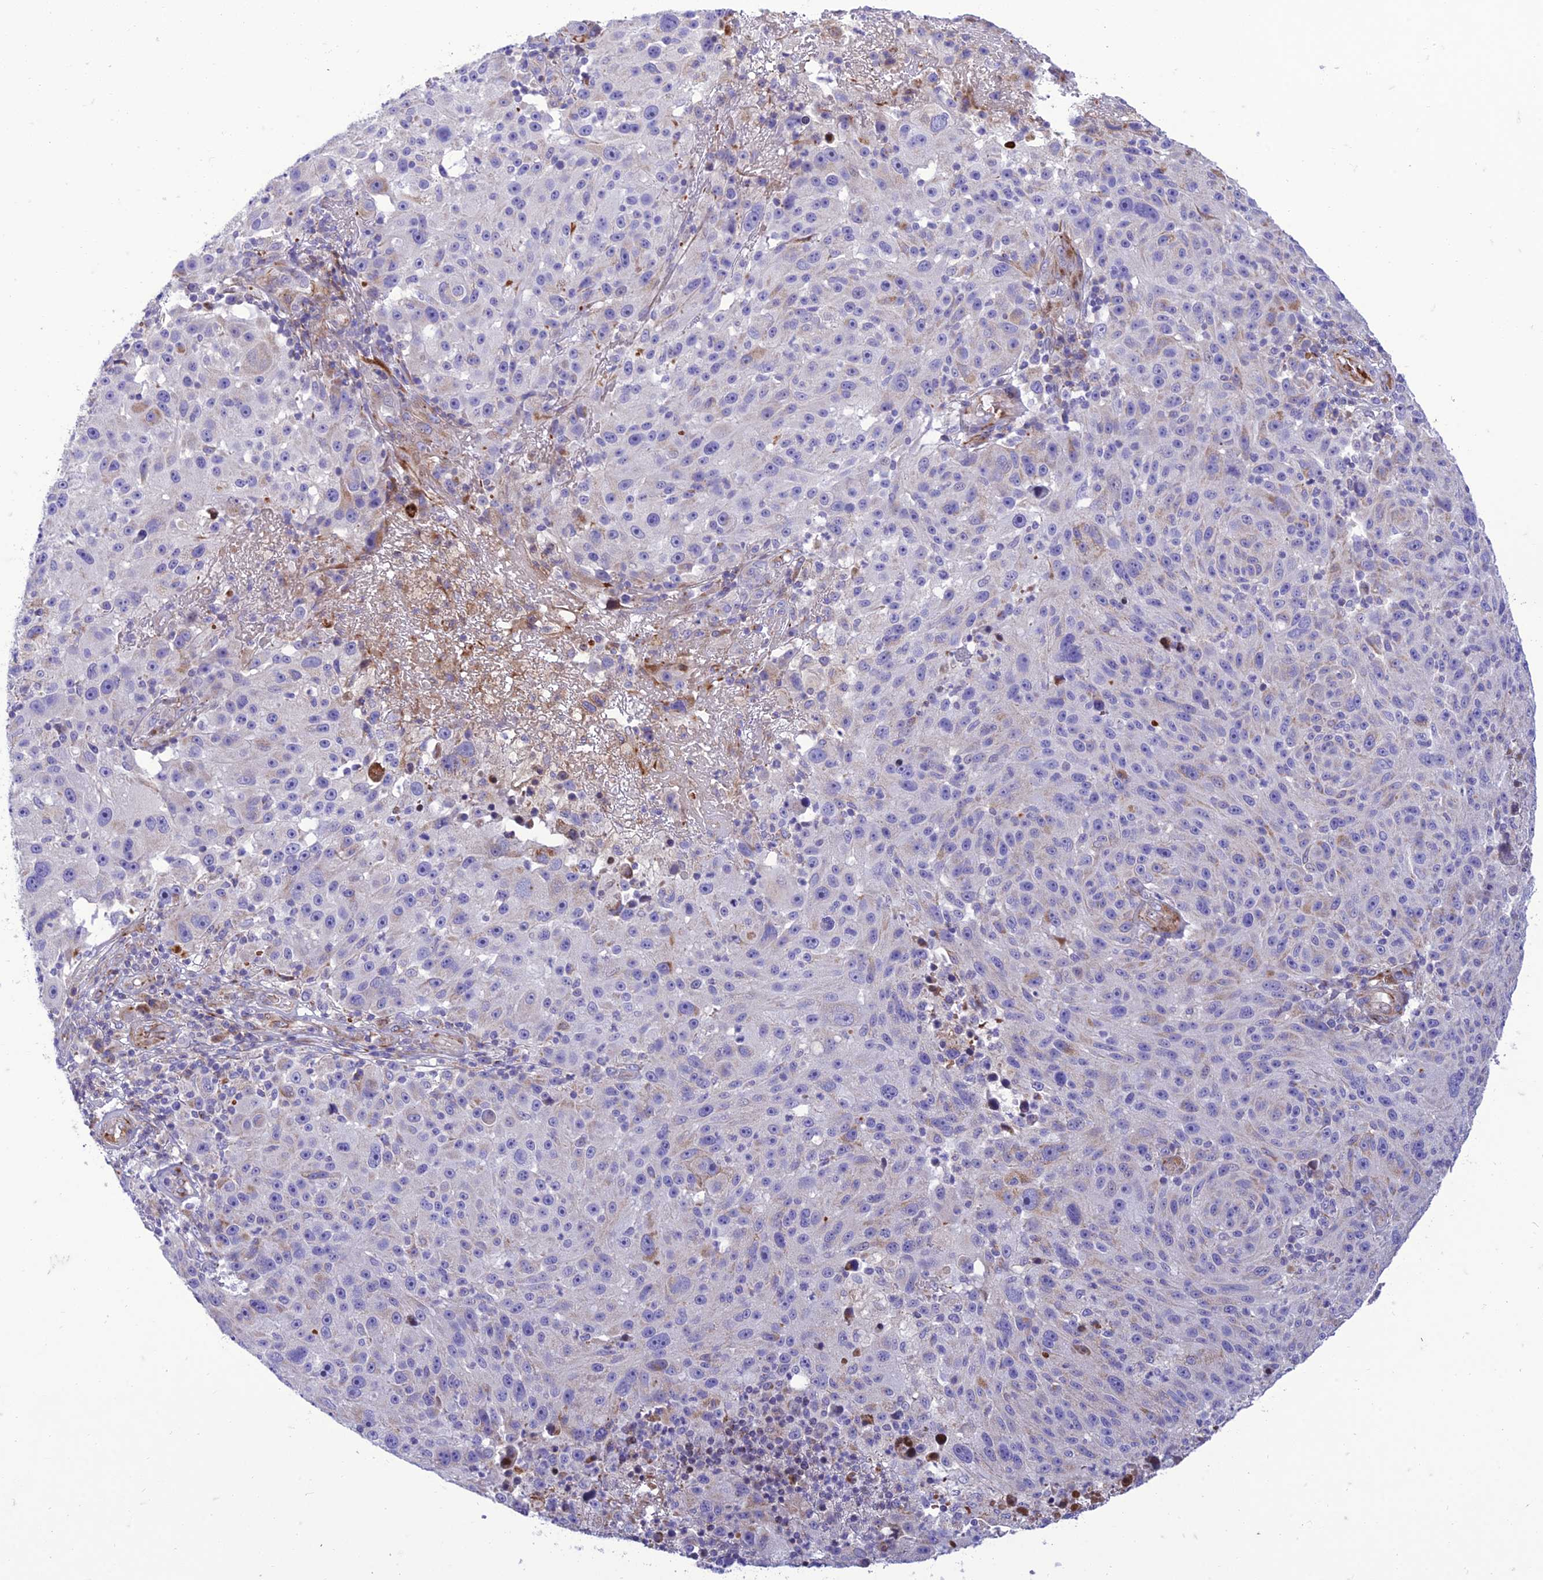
{"staining": {"intensity": "negative", "quantity": "none", "location": "none"}, "tissue": "melanoma", "cell_type": "Tumor cells", "image_type": "cancer", "snomed": [{"axis": "morphology", "description": "Malignant melanoma, NOS"}, {"axis": "topography", "description": "Skin"}], "caption": "The photomicrograph demonstrates no staining of tumor cells in malignant melanoma.", "gene": "SEL1L3", "patient": {"sex": "male", "age": 53}}